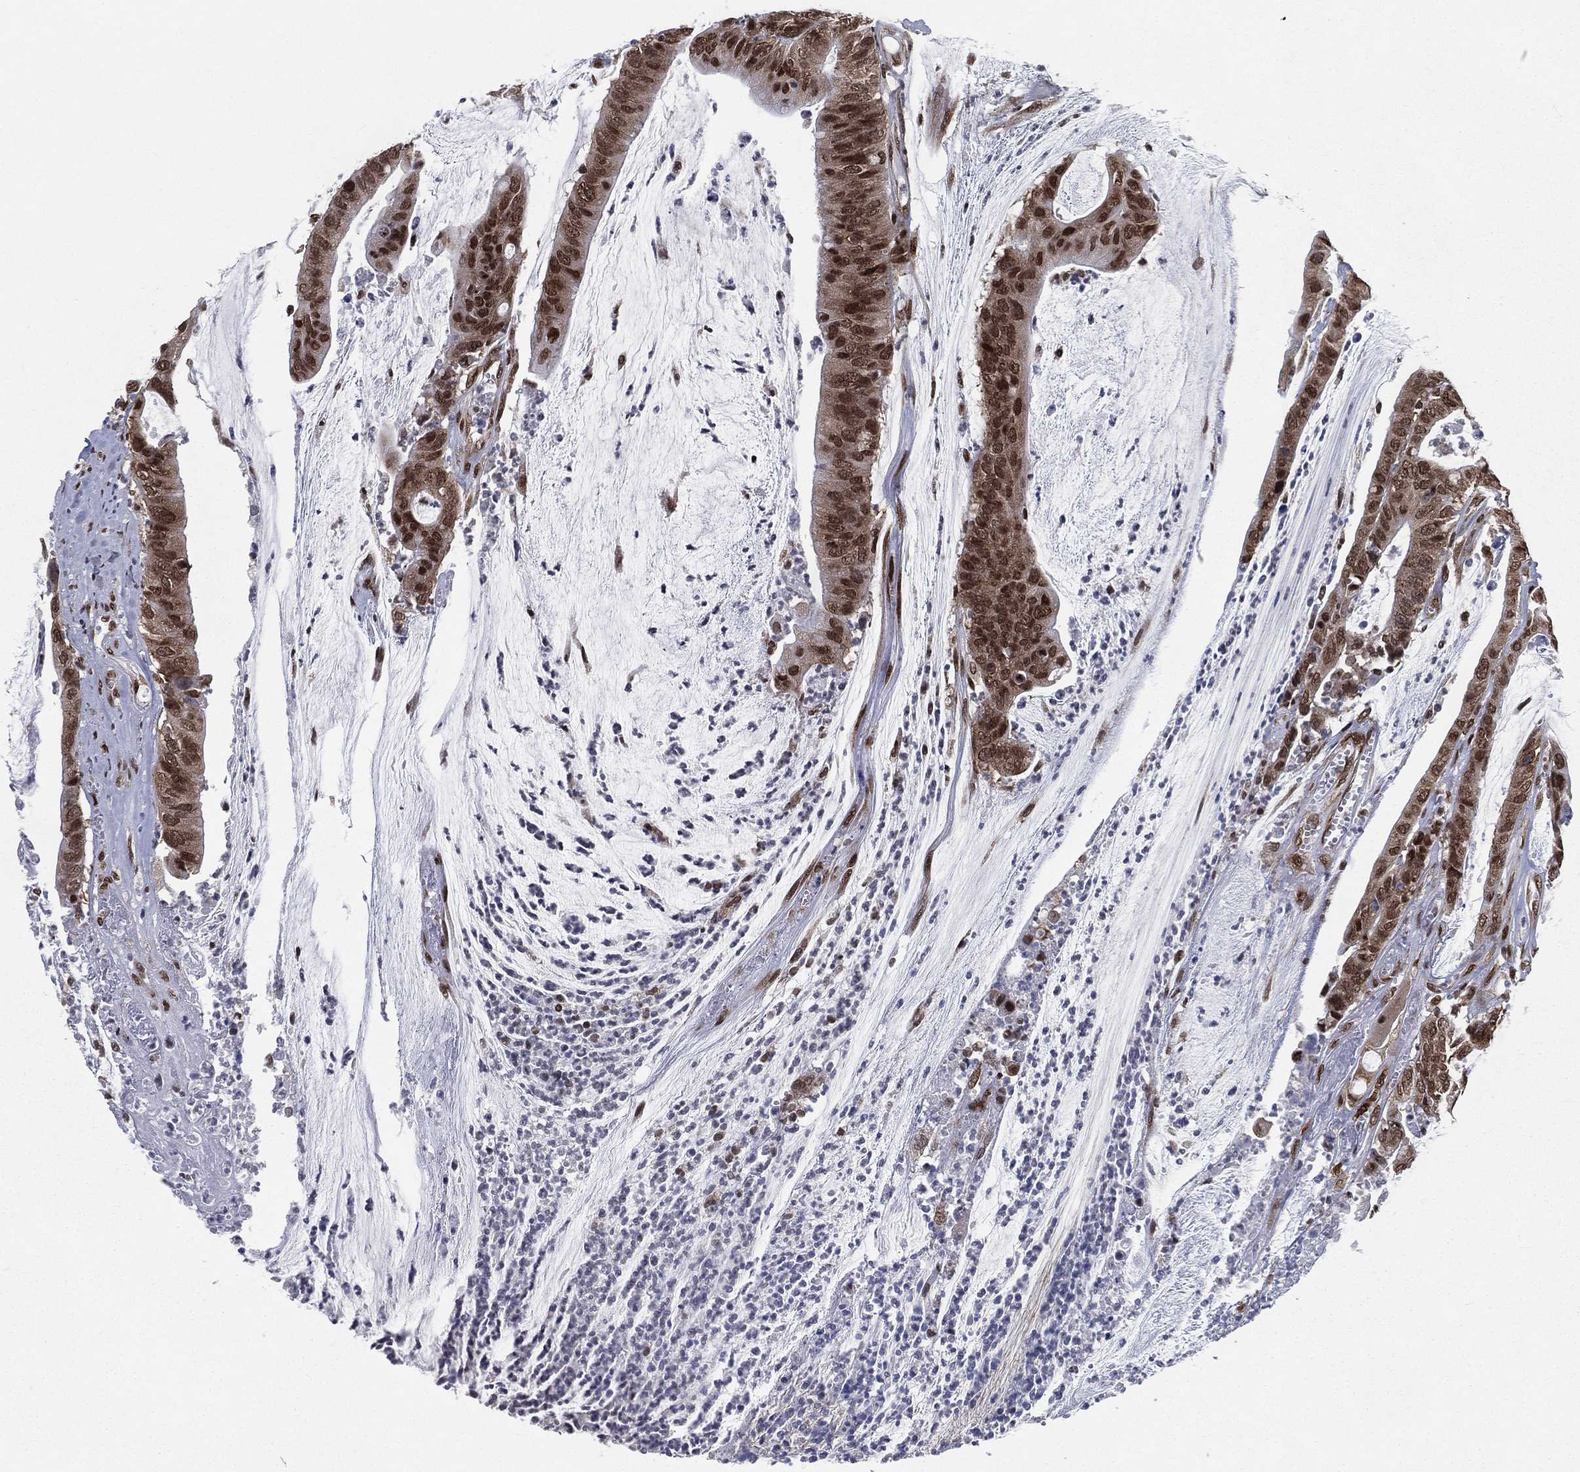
{"staining": {"intensity": "strong", "quantity": ">75%", "location": "cytoplasmic/membranous,nuclear"}, "tissue": "colorectal cancer", "cell_type": "Tumor cells", "image_type": "cancer", "snomed": [{"axis": "morphology", "description": "Adenocarcinoma, NOS"}, {"axis": "topography", "description": "Colon"}], "caption": "Colorectal adenocarcinoma stained with immunohistochemistry exhibits strong cytoplasmic/membranous and nuclear positivity in approximately >75% of tumor cells. The staining was performed using DAB, with brown indicating positive protein expression. Nuclei are stained blue with hematoxylin.", "gene": "FUBP3", "patient": {"sex": "female", "age": 69}}